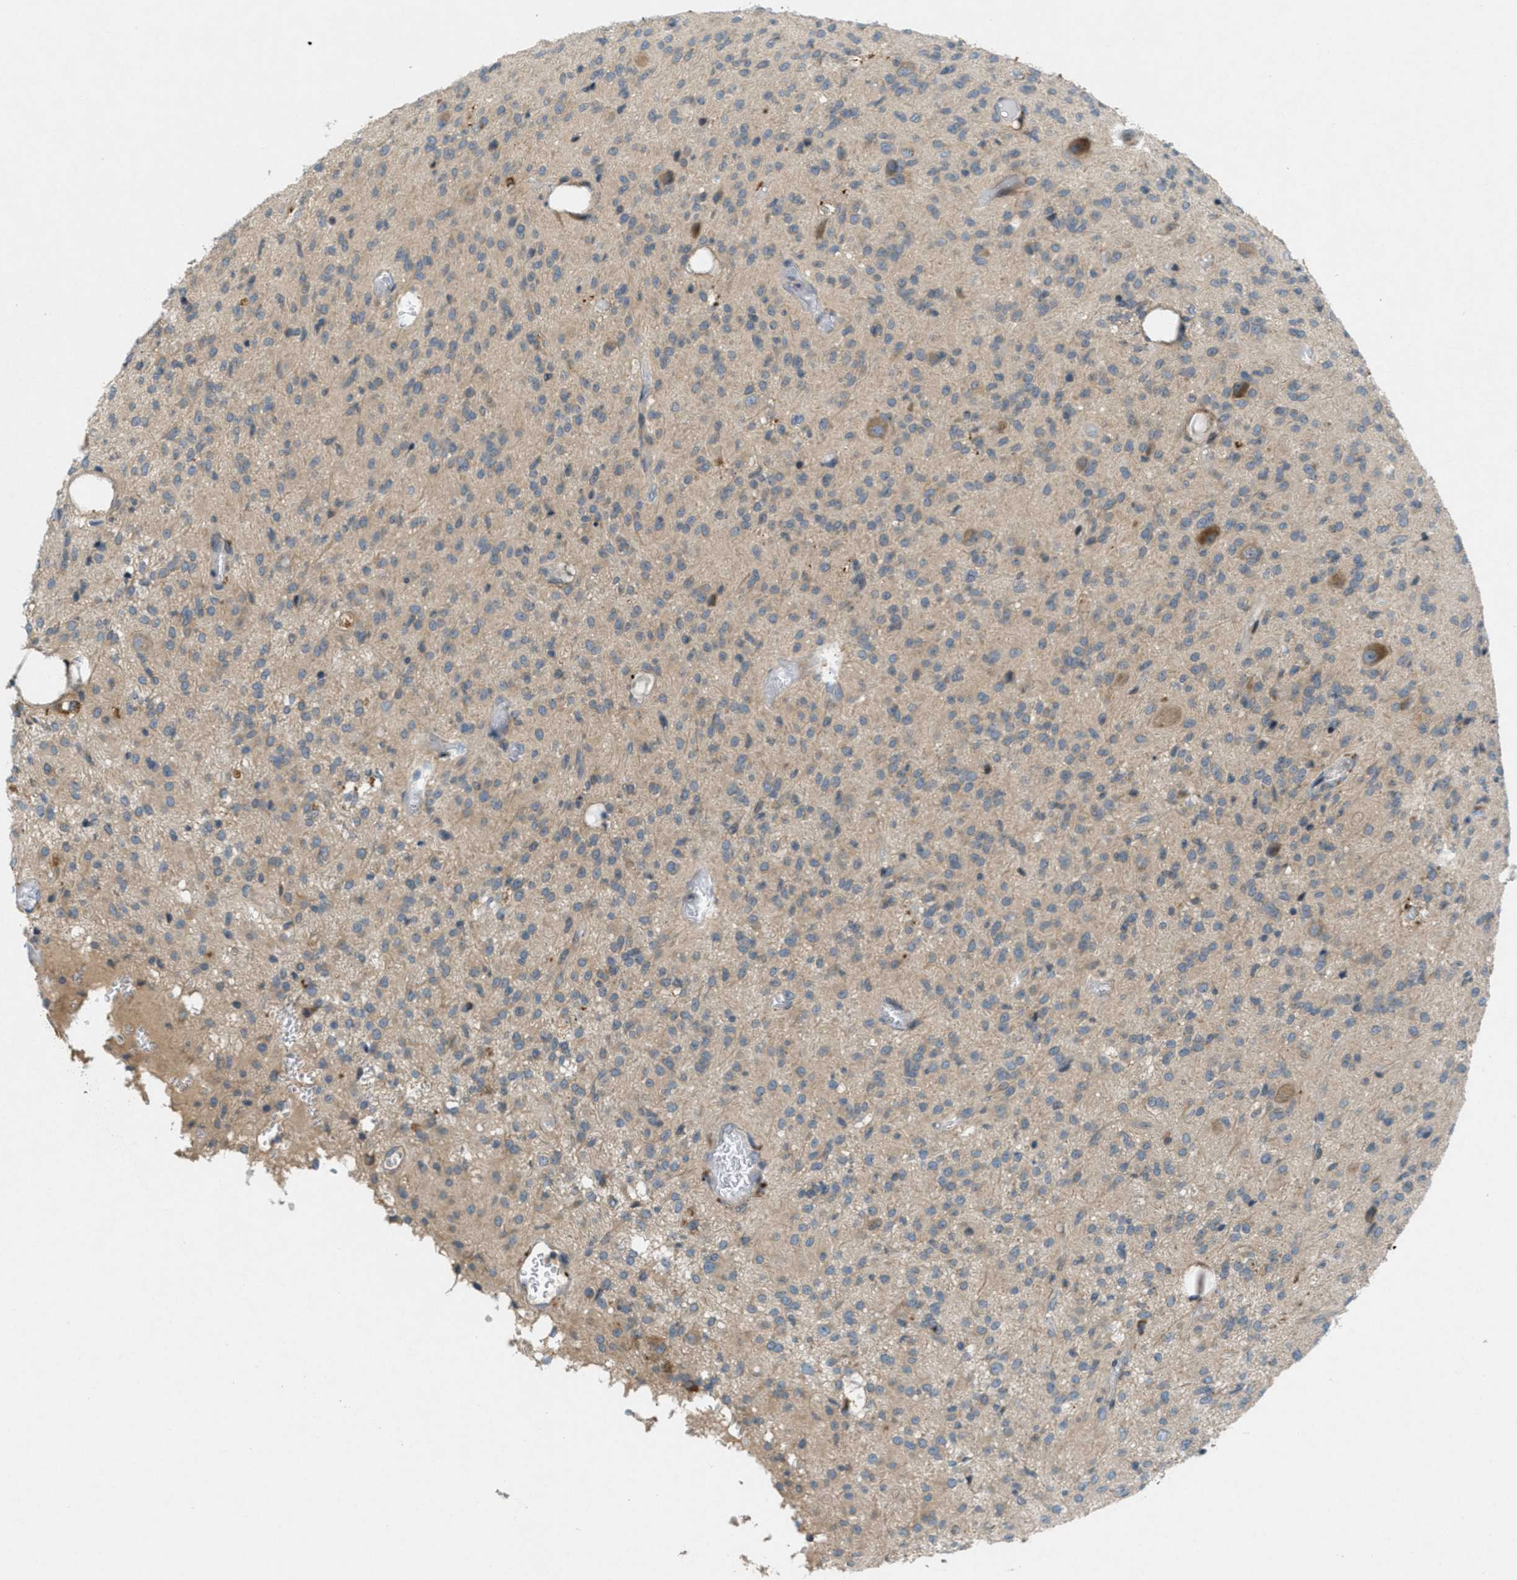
{"staining": {"intensity": "weak", "quantity": "25%-75%", "location": "cytoplasmic/membranous"}, "tissue": "glioma", "cell_type": "Tumor cells", "image_type": "cancer", "snomed": [{"axis": "morphology", "description": "Glioma, malignant, High grade"}, {"axis": "topography", "description": "Brain"}], "caption": "Weak cytoplasmic/membranous protein positivity is identified in about 25%-75% of tumor cells in high-grade glioma (malignant).", "gene": "SIGMAR1", "patient": {"sex": "female", "age": 59}}